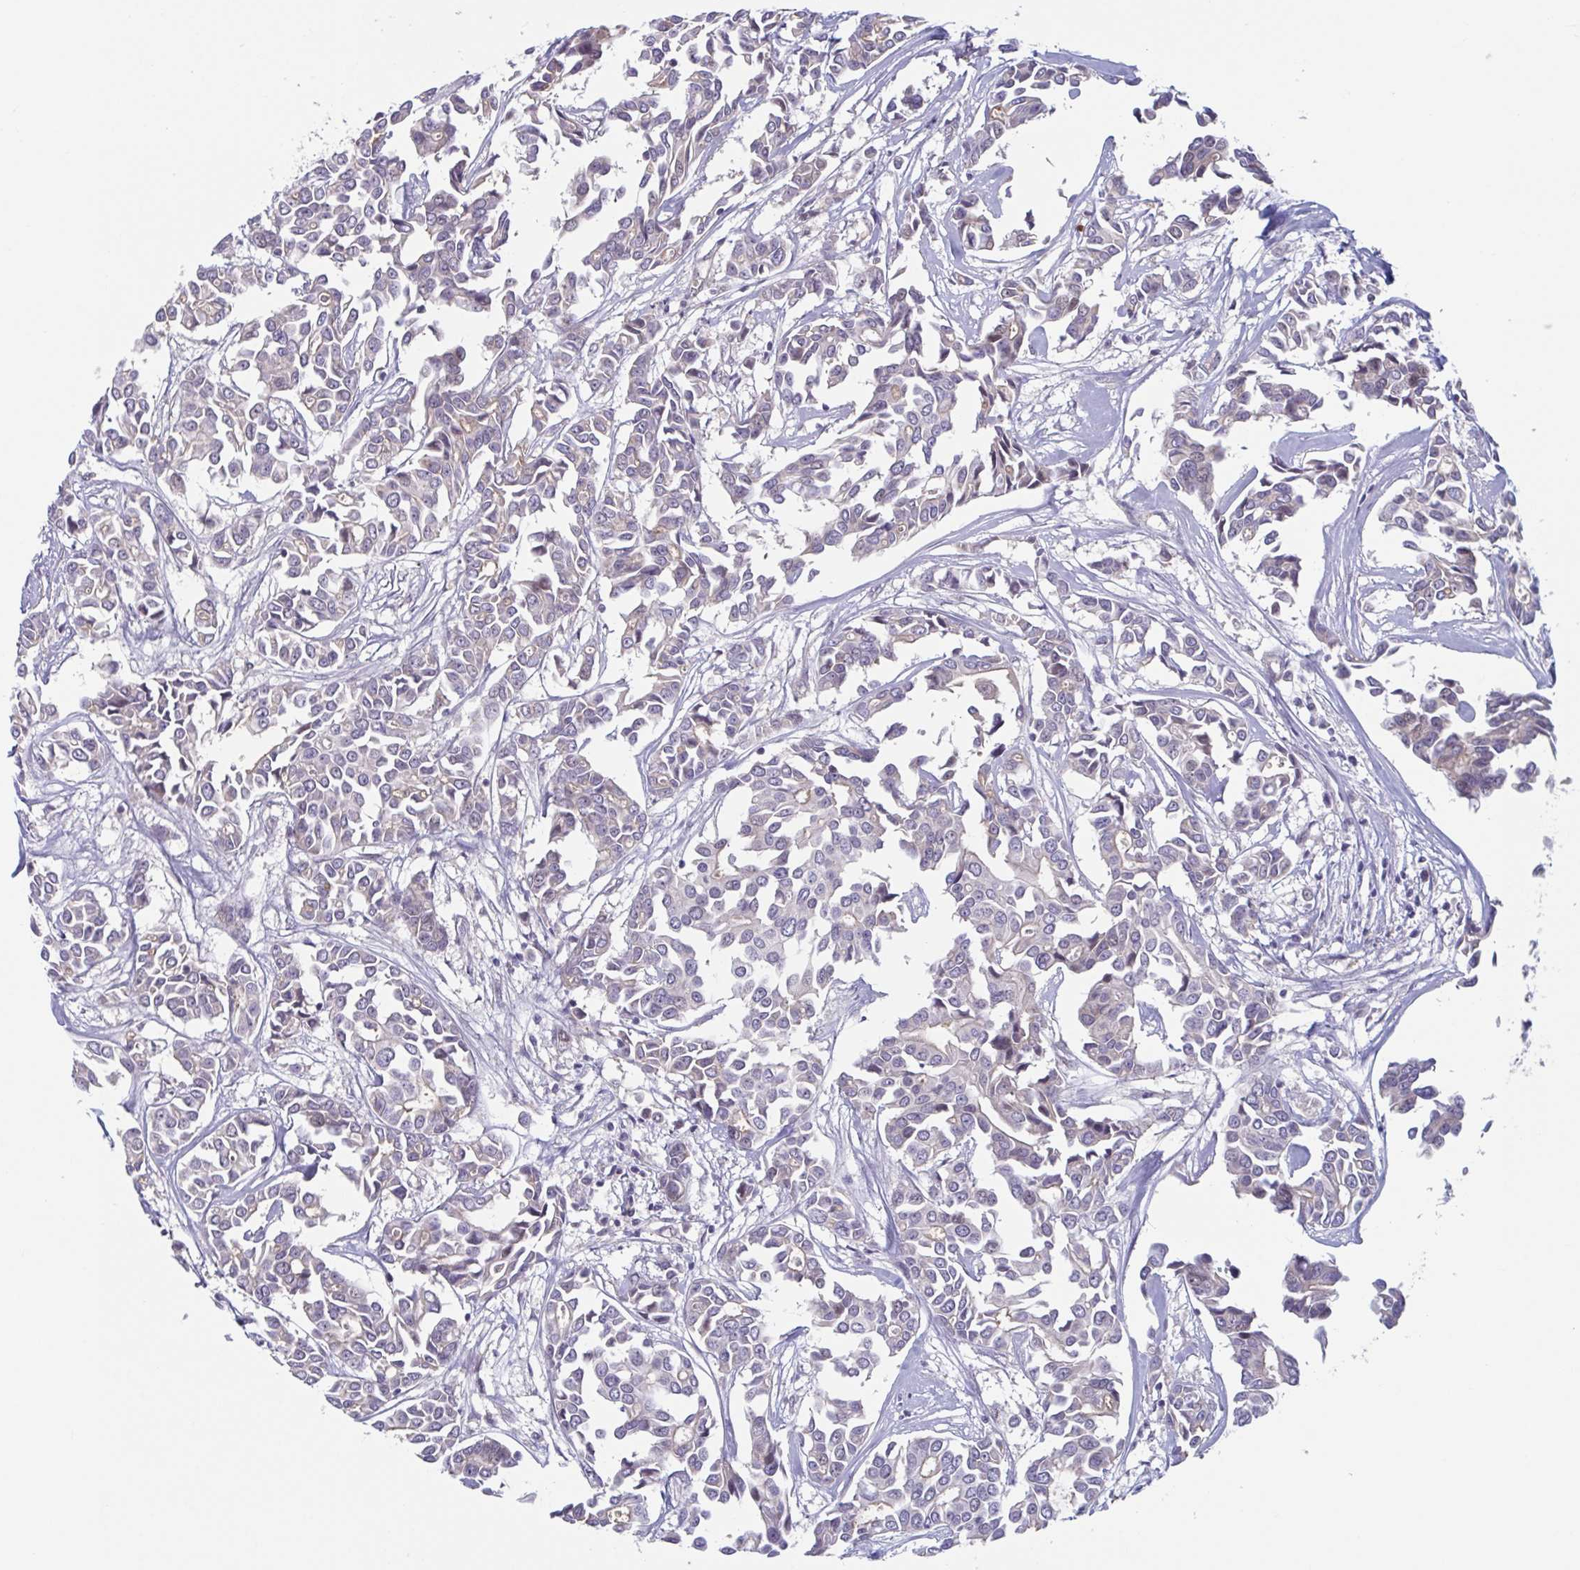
{"staining": {"intensity": "weak", "quantity": "<25%", "location": "cytoplasmic/membranous"}, "tissue": "breast cancer", "cell_type": "Tumor cells", "image_type": "cancer", "snomed": [{"axis": "morphology", "description": "Duct carcinoma"}, {"axis": "topography", "description": "Breast"}], "caption": "This is a histopathology image of immunohistochemistry (IHC) staining of breast cancer, which shows no positivity in tumor cells. The staining was performed using DAB (3,3'-diaminobenzidine) to visualize the protein expression in brown, while the nuclei were stained in blue with hematoxylin (Magnification: 20x).", "gene": "RIOK1", "patient": {"sex": "female", "age": 54}}